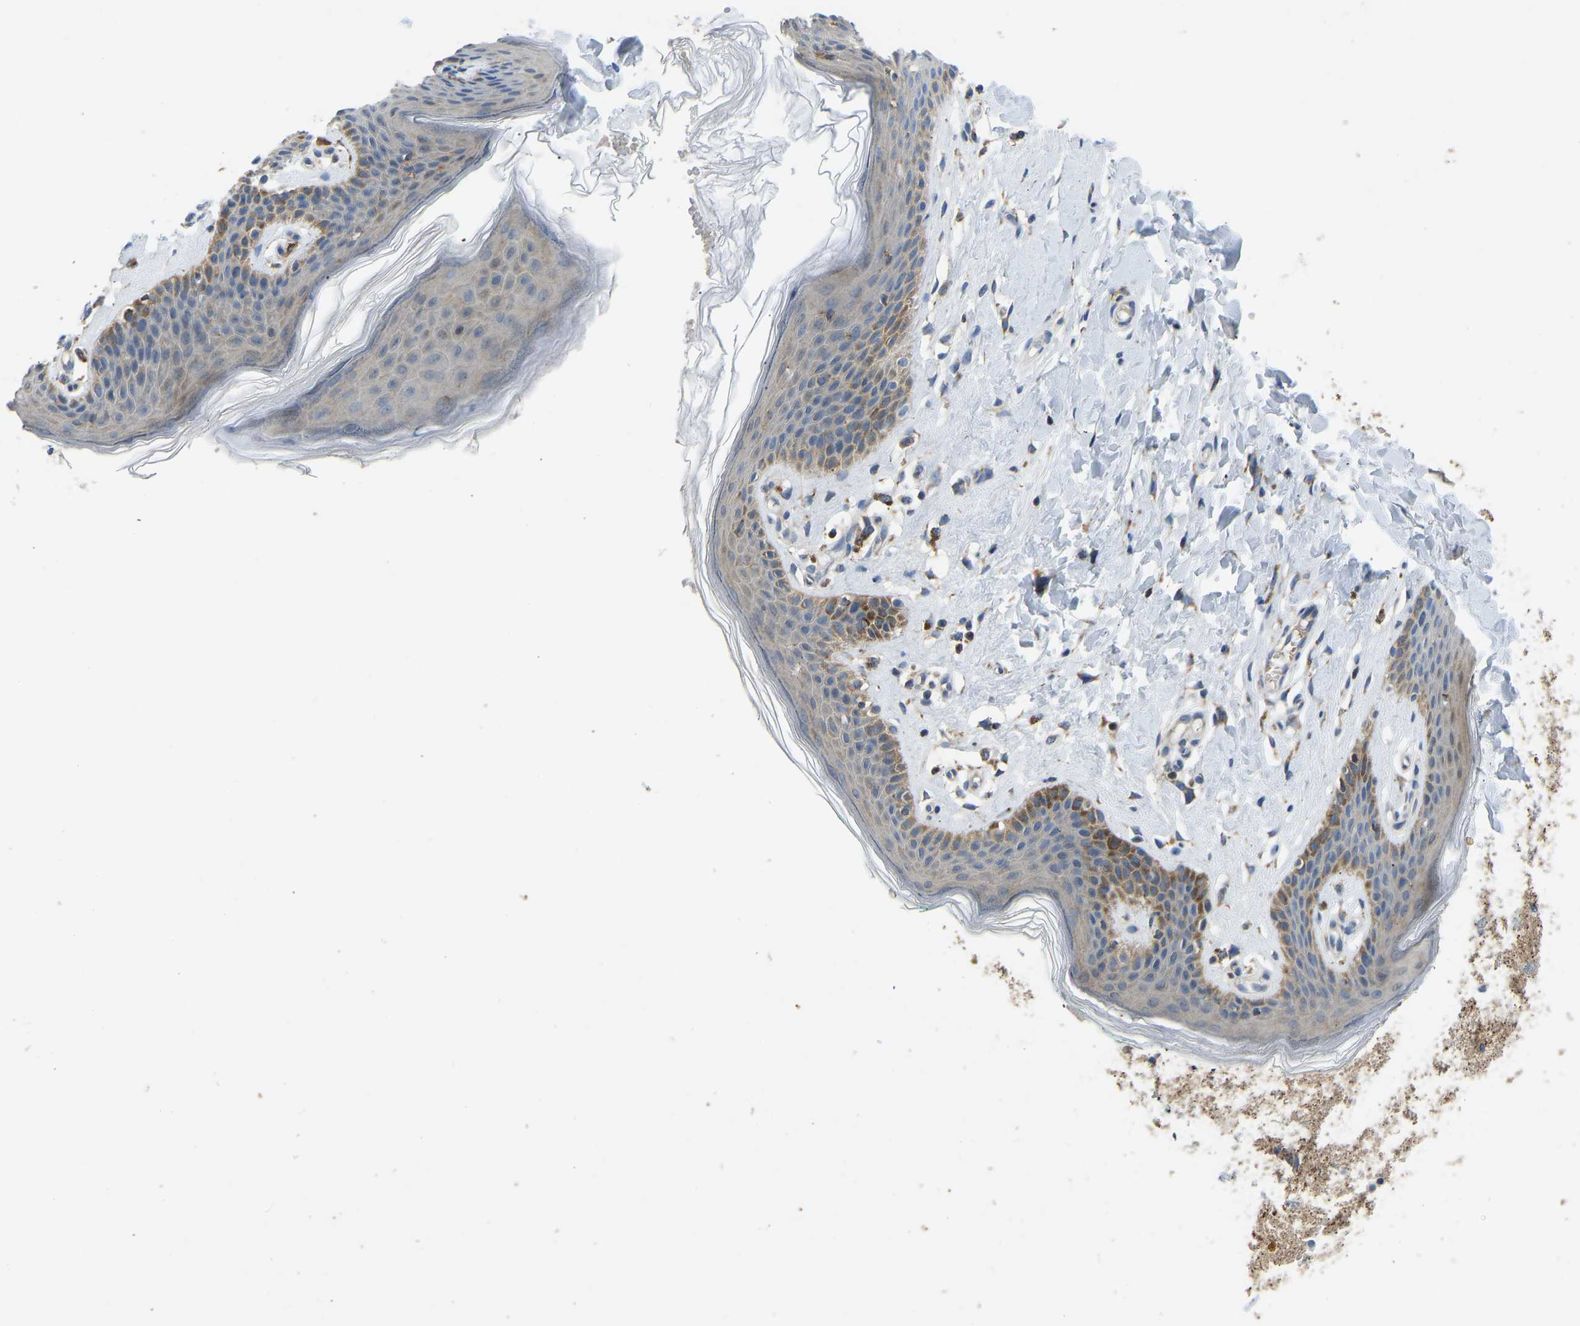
{"staining": {"intensity": "moderate", "quantity": "25%-75%", "location": "cytoplasmic/membranous"}, "tissue": "skin", "cell_type": "Epidermal cells", "image_type": "normal", "snomed": [{"axis": "morphology", "description": "Normal tissue, NOS"}, {"axis": "topography", "description": "Vulva"}], "caption": "Immunohistochemical staining of unremarkable human skin shows 25%-75% levels of moderate cytoplasmic/membranous protein positivity in approximately 25%-75% of epidermal cells. (DAB (3,3'-diaminobenzidine) IHC, brown staining for protein, blue staining for nuclei).", "gene": "RBP1", "patient": {"sex": "female", "age": 66}}